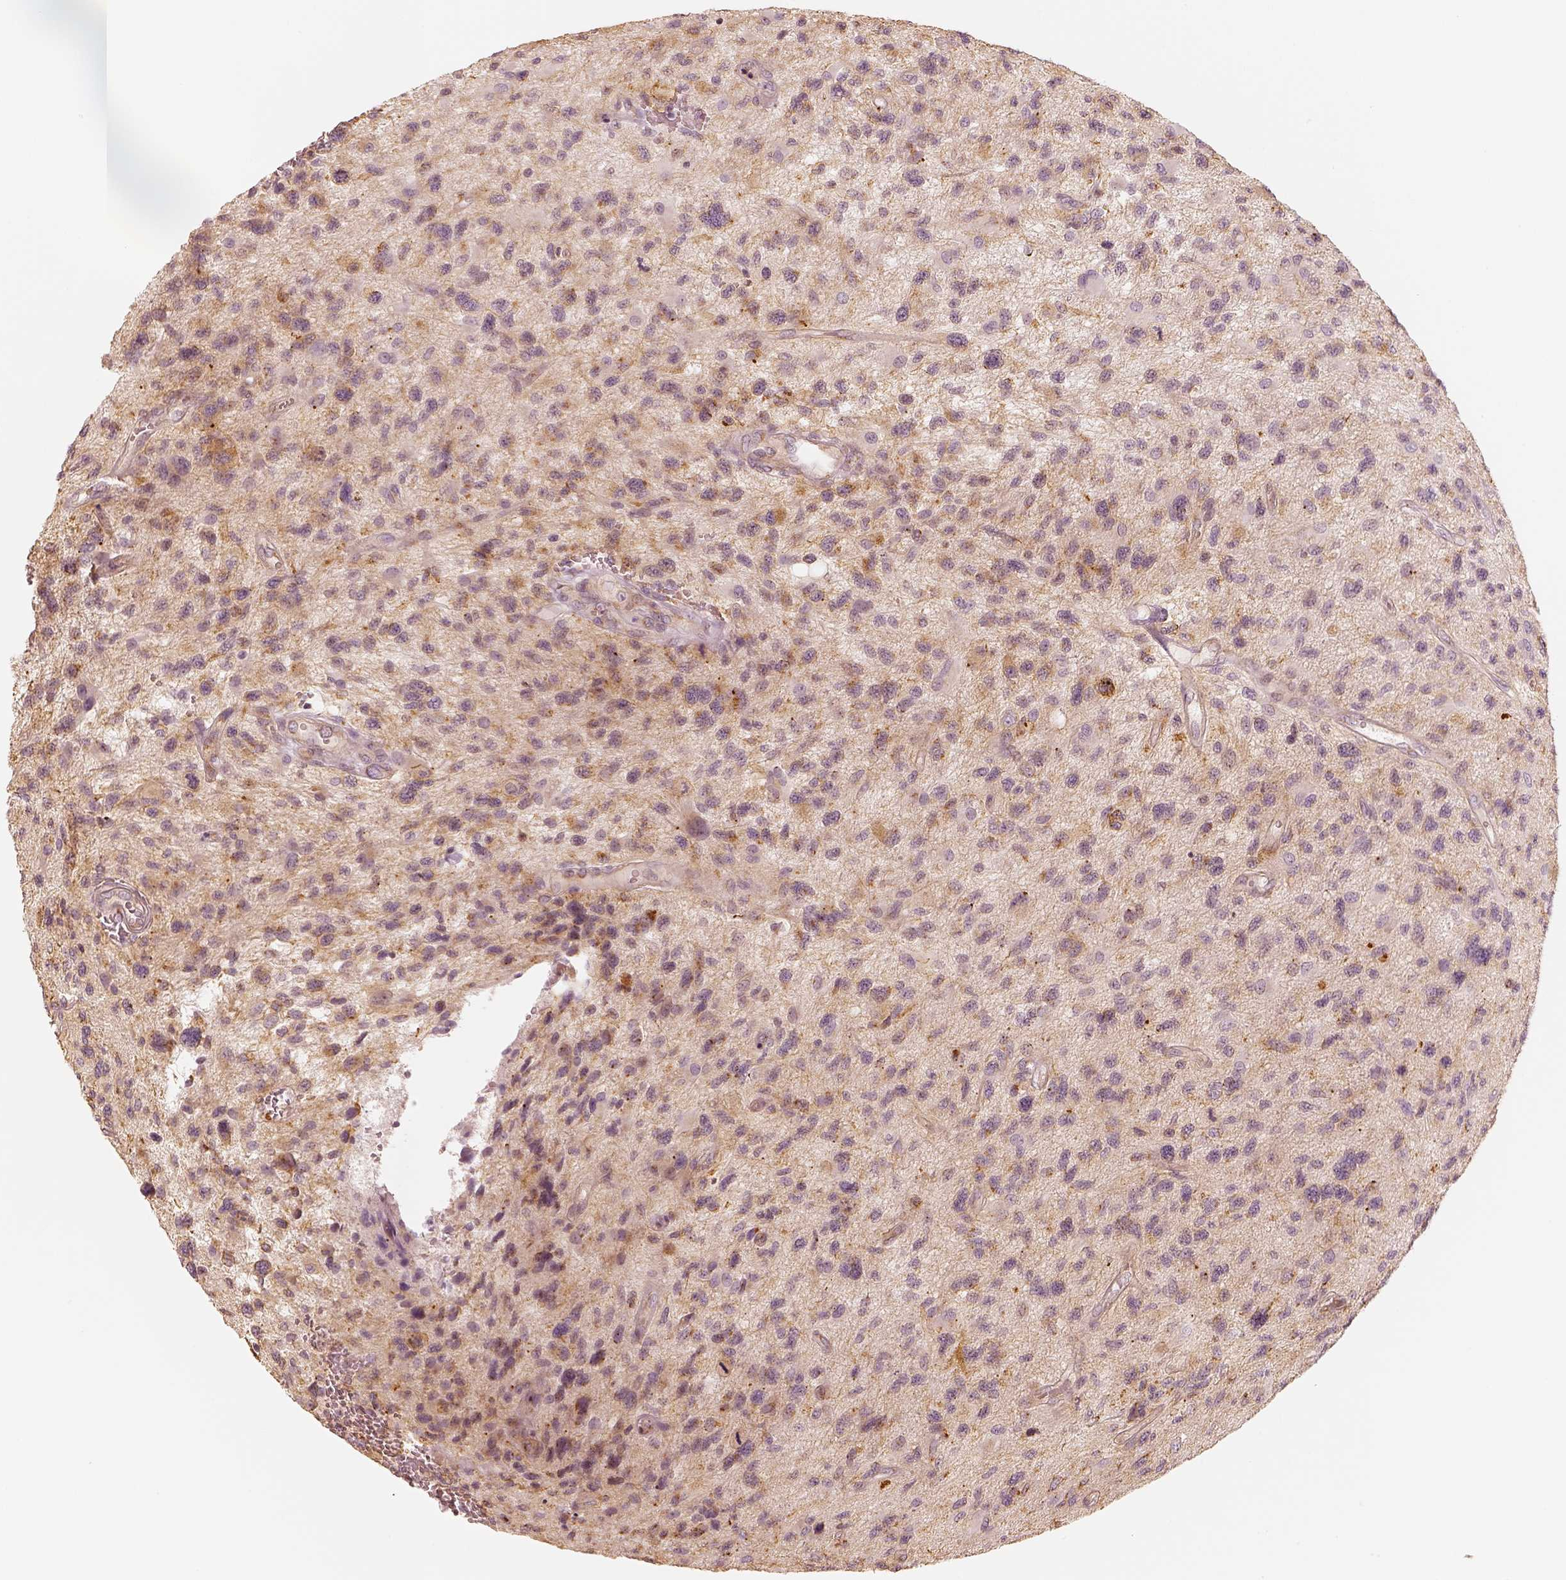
{"staining": {"intensity": "moderate", "quantity": "<25%", "location": "cytoplasmic/membranous"}, "tissue": "glioma", "cell_type": "Tumor cells", "image_type": "cancer", "snomed": [{"axis": "morphology", "description": "Glioma, malignant, NOS"}, {"axis": "morphology", "description": "Glioma, malignant, High grade"}, {"axis": "topography", "description": "Brain"}], "caption": "Human malignant high-grade glioma stained for a protein (brown) demonstrates moderate cytoplasmic/membranous positive positivity in approximately <25% of tumor cells.", "gene": "GORASP2", "patient": {"sex": "female", "age": 71}}